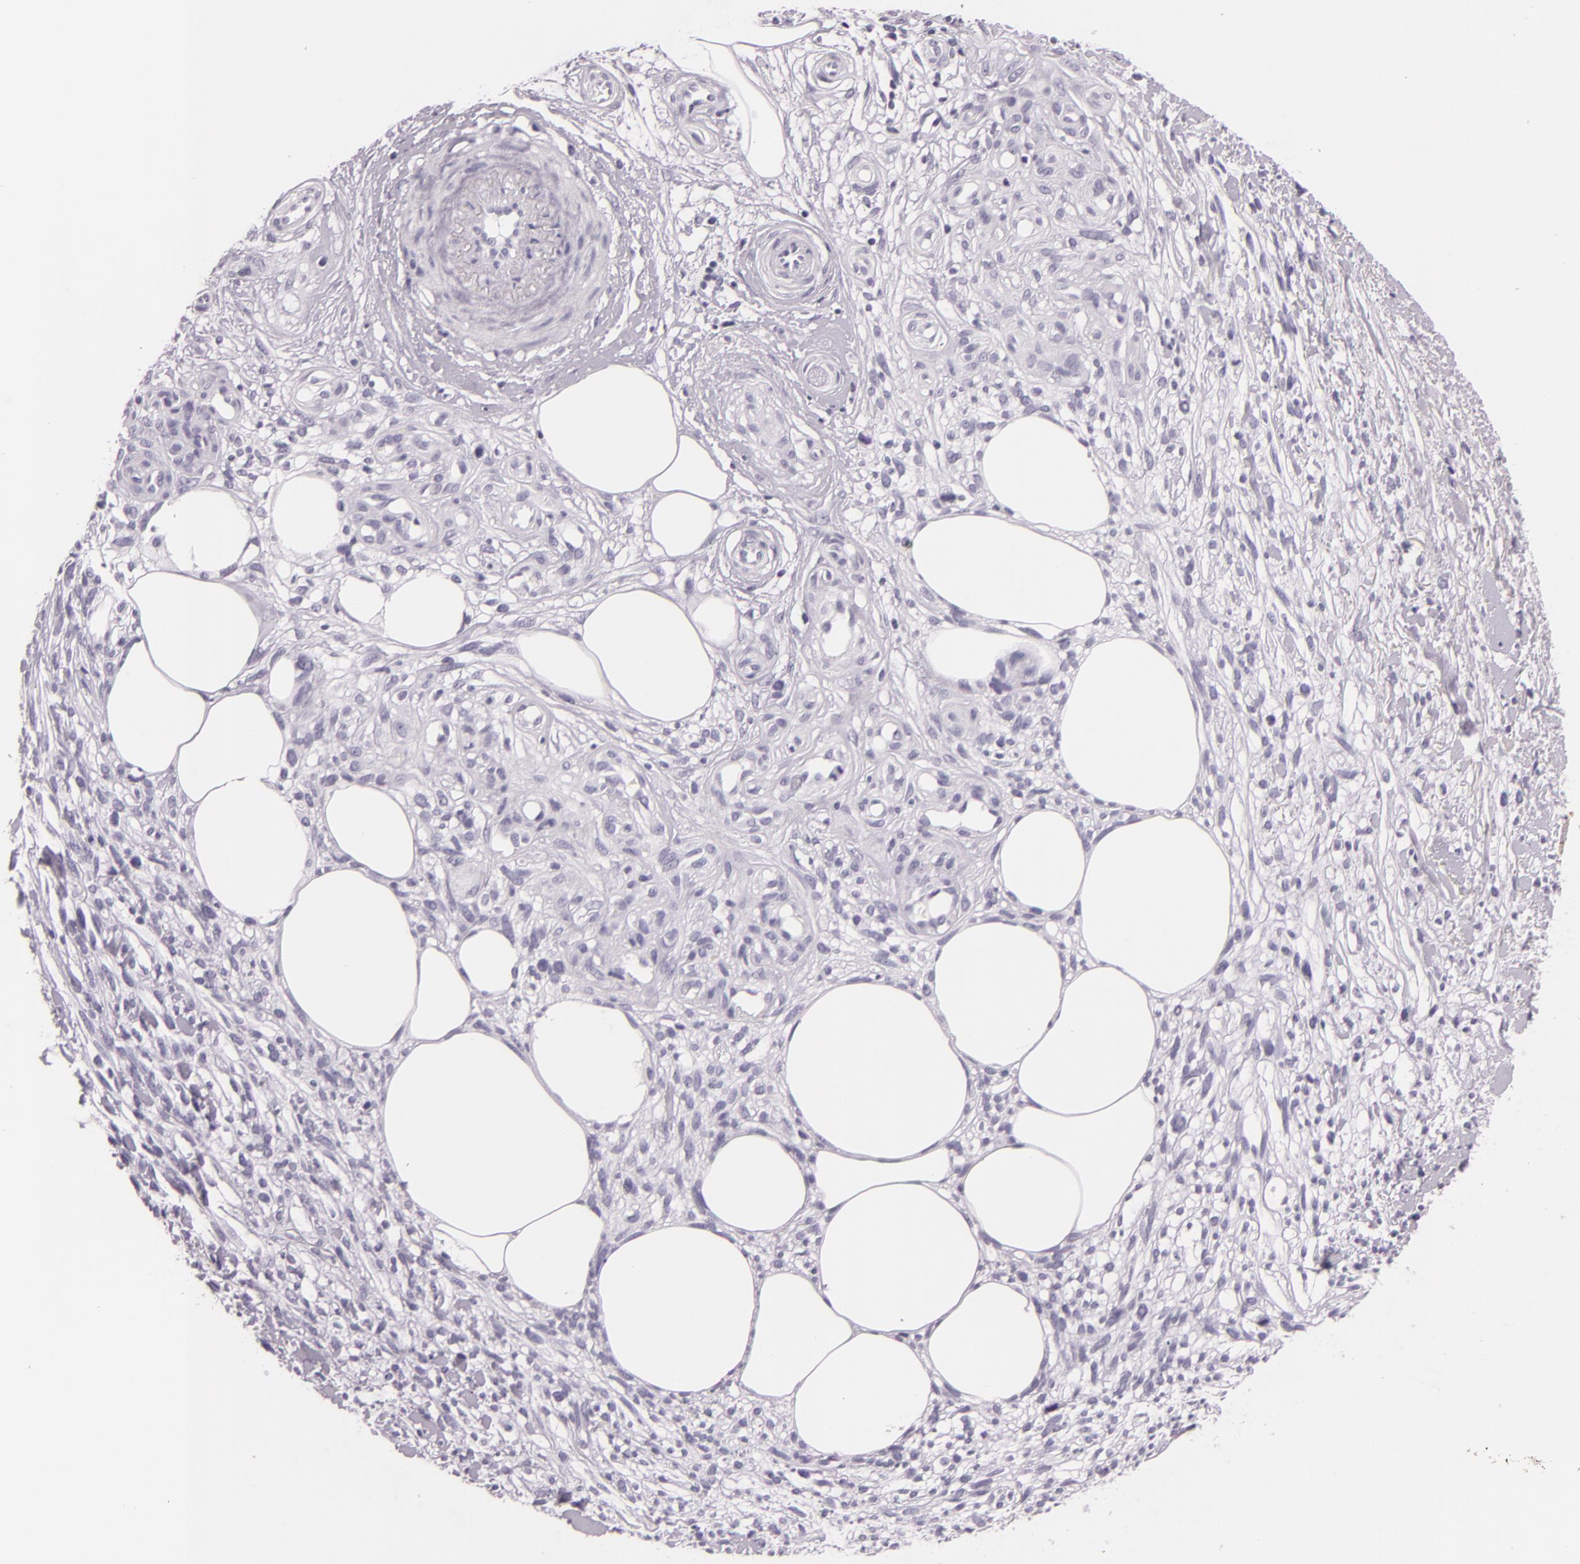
{"staining": {"intensity": "negative", "quantity": "none", "location": "none"}, "tissue": "melanoma", "cell_type": "Tumor cells", "image_type": "cancer", "snomed": [{"axis": "morphology", "description": "Malignant melanoma, NOS"}, {"axis": "topography", "description": "Skin"}], "caption": "Tumor cells show no significant protein expression in malignant melanoma.", "gene": "DLG4", "patient": {"sex": "female", "age": 85}}